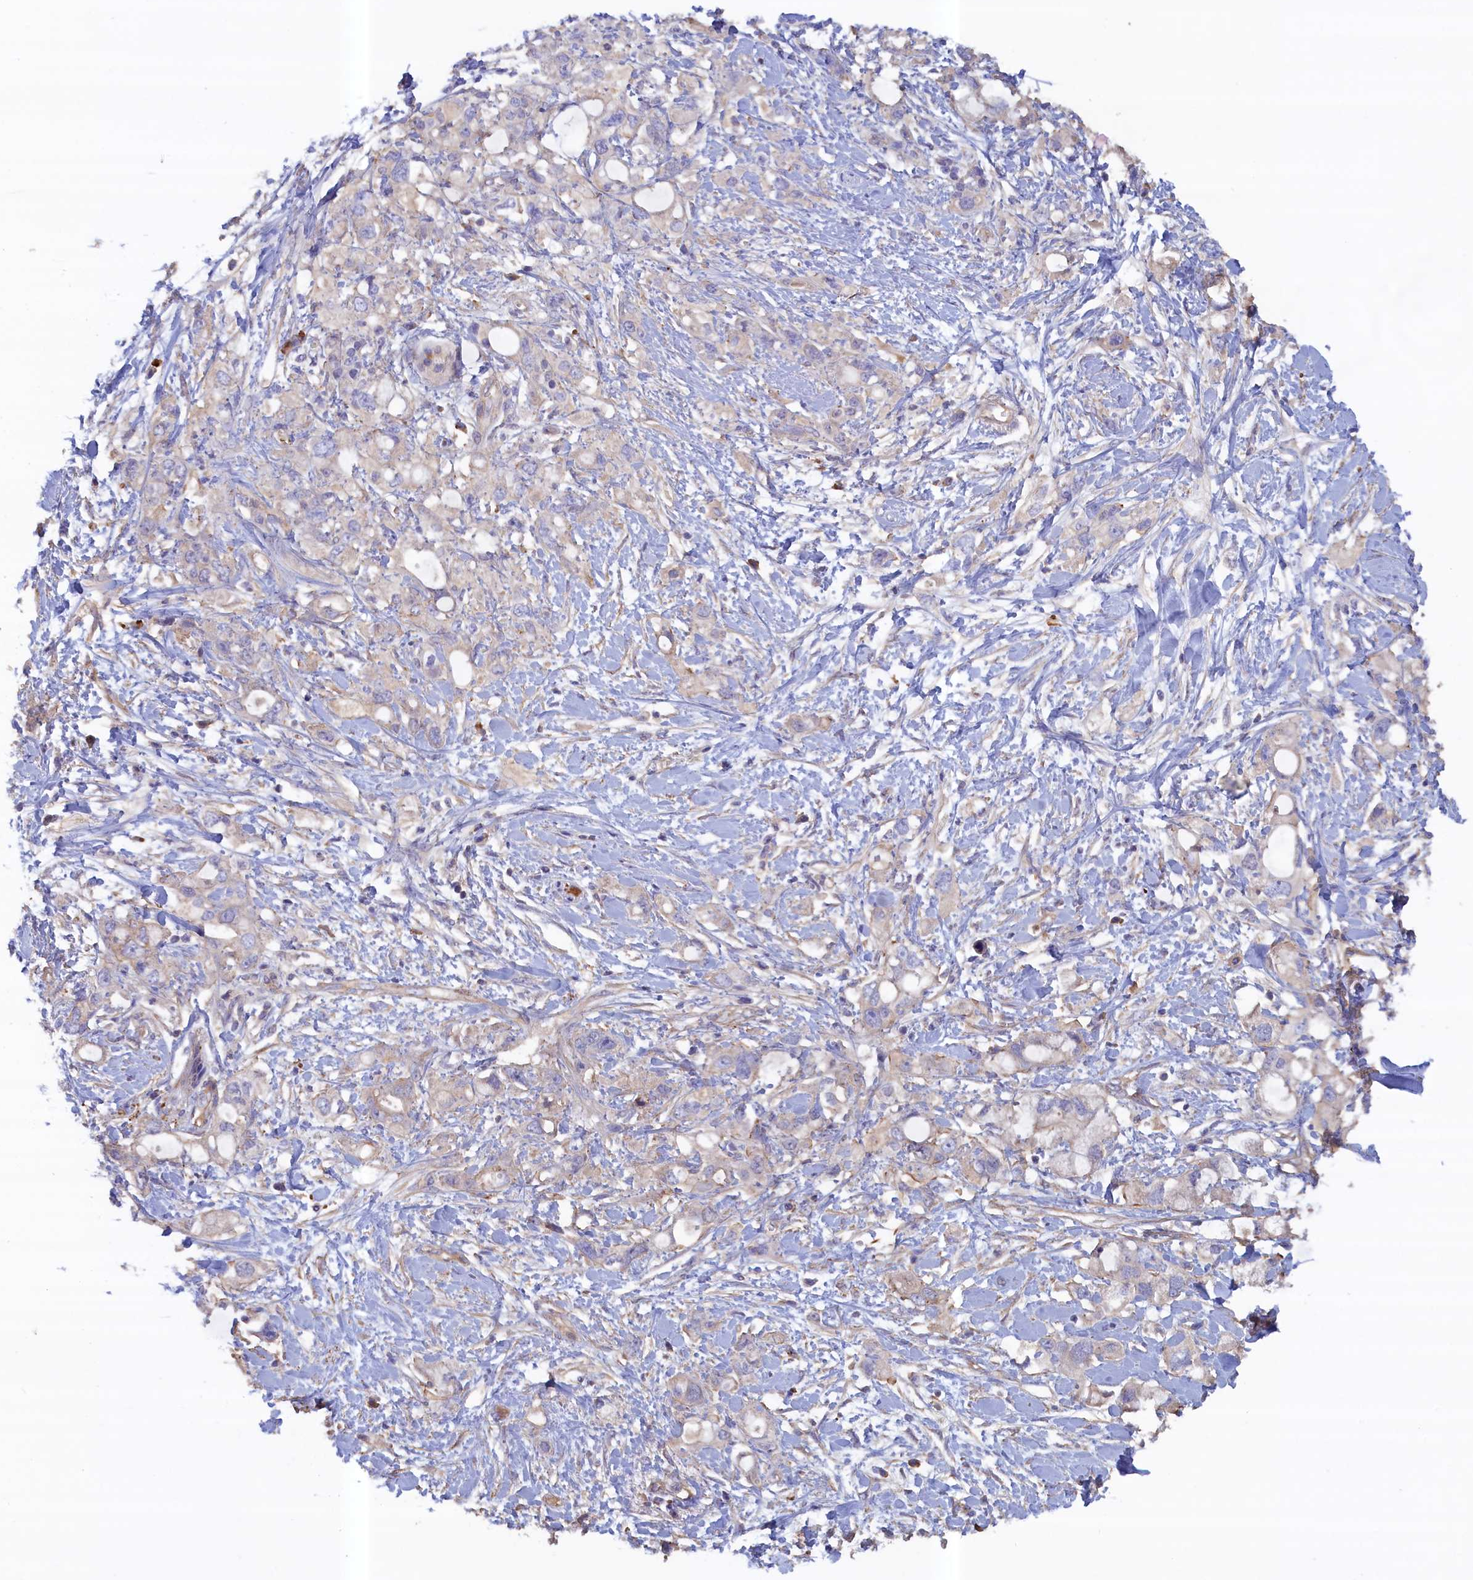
{"staining": {"intensity": "weak", "quantity": "<25%", "location": "cytoplasmic/membranous"}, "tissue": "pancreatic cancer", "cell_type": "Tumor cells", "image_type": "cancer", "snomed": [{"axis": "morphology", "description": "Adenocarcinoma, NOS"}, {"axis": "topography", "description": "Pancreas"}], "caption": "The photomicrograph demonstrates no significant expression in tumor cells of pancreatic cancer (adenocarcinoma).", "gene": "ANKRD2", "patient": {"sex": "female", "age": 56}}